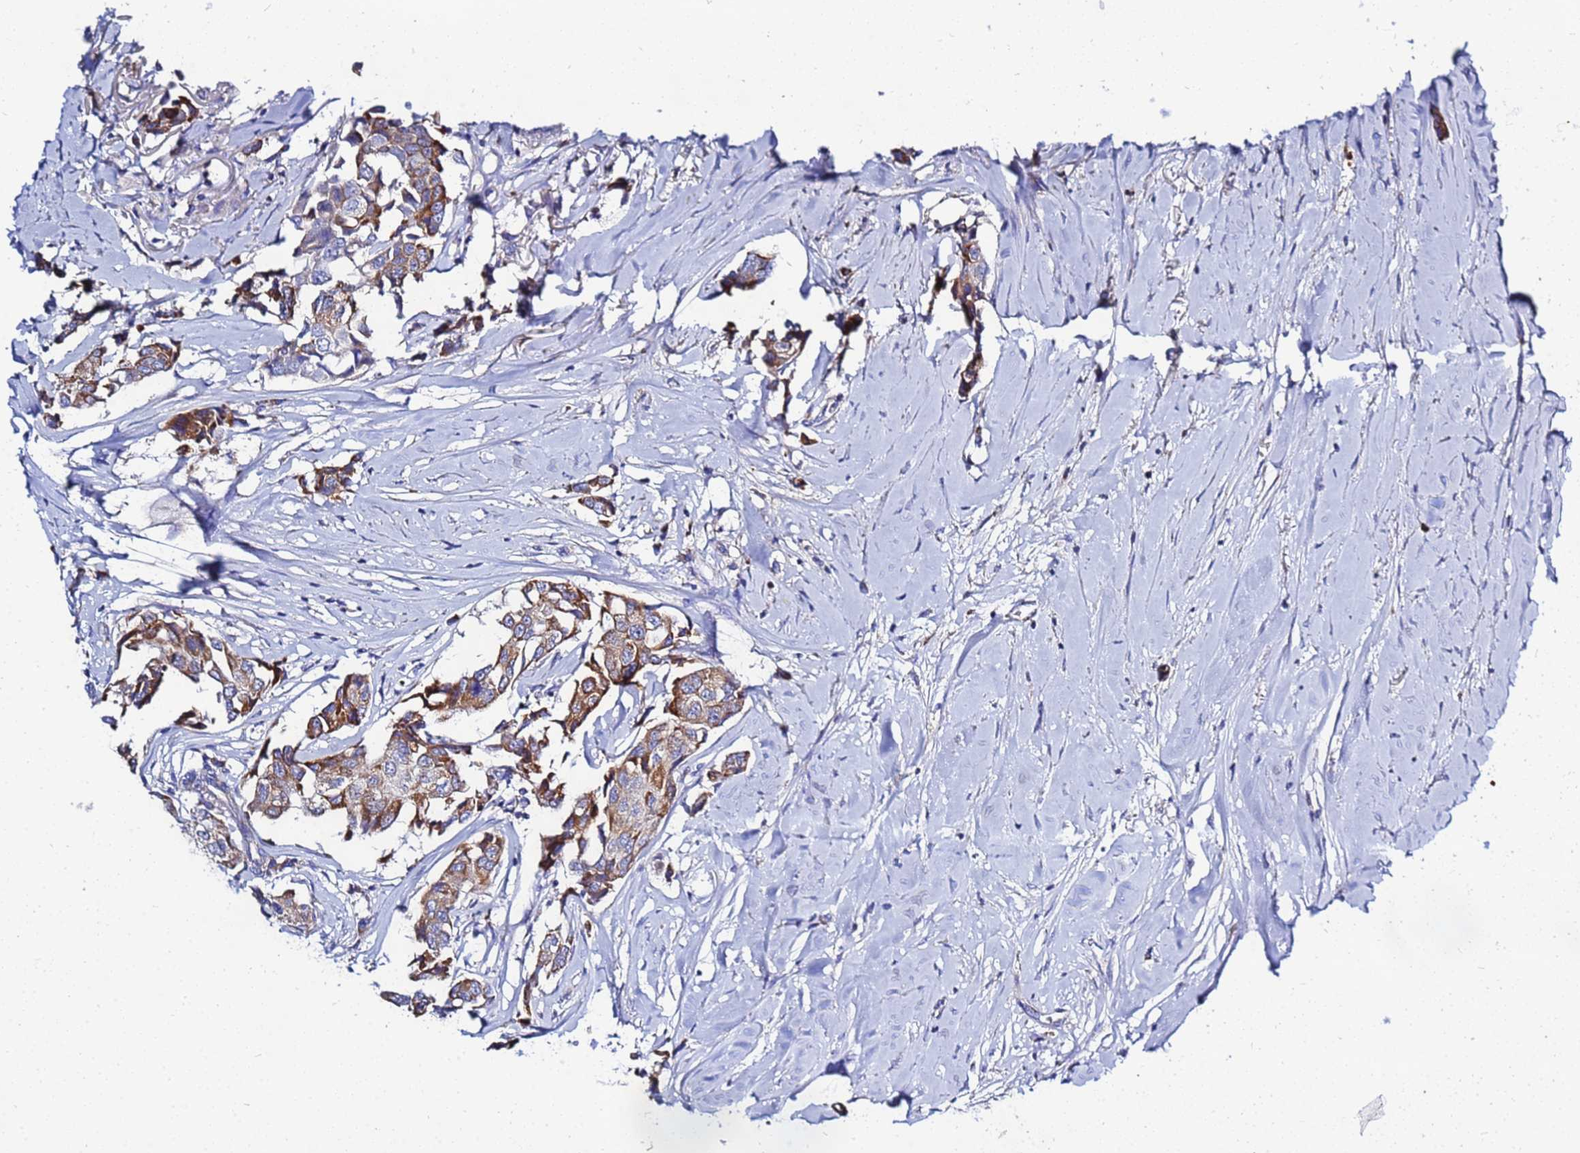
{"staining": {"intensity": "moderate", "quantity": "25%-75%", "location": "cytoplasmic/membranous"}, "tissue": "breast cancer", "cell_type": "Tumor cells", "image_type": "cancer", "snomed": [{"axis": "morphology", "description": "Duct carcinoma"}, {"axis": "topography", "description": "Breast"}], "caption": "High-power microscopy captured an immunohistochemistry micrograph of breast intraductal carcinoma, revealing moderate cytoplasmic/membranous expression in about 25%-75% of tumor cells.", "gene": "FAHD2A", "patient": {"sex": "female", "age": 80}}